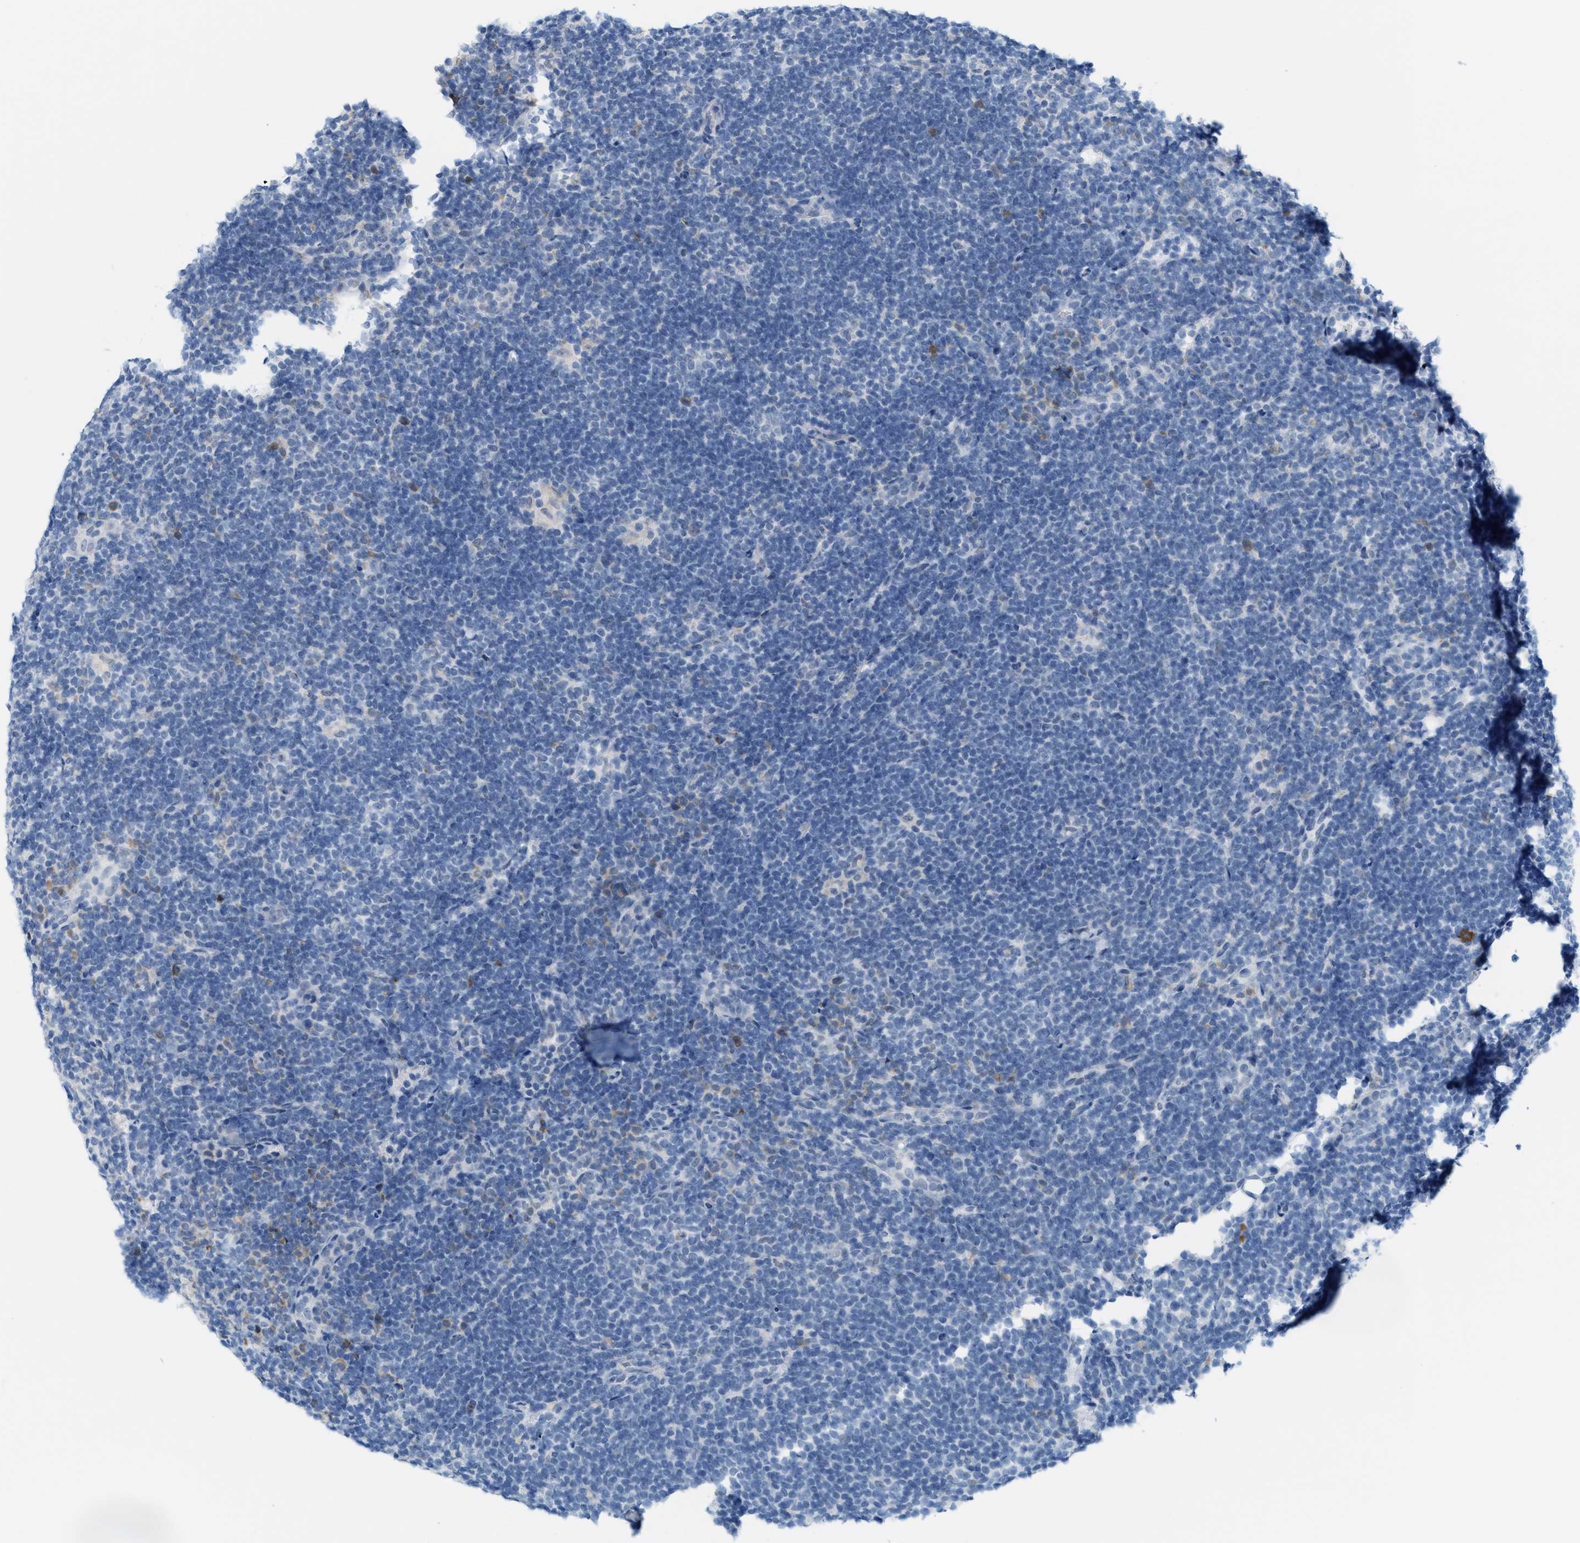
{"staining": {"intensity": "negative", "quantity": "none", "location": "none"}, "tissue": "lymphoma", "cell_type": "Tumor cells", "image_type": "cancer", "snomed": [{"axis": "morphology", "description": "Hodgkin's disease, NOS"}, {"axis": "topography", "description": "Lymph node"}], "caption": "The micrograph shows no significant expression in tumor cells of lymphoma.", "gene": "KIFC3", "patient": {"sex": "female", "age": 57}}